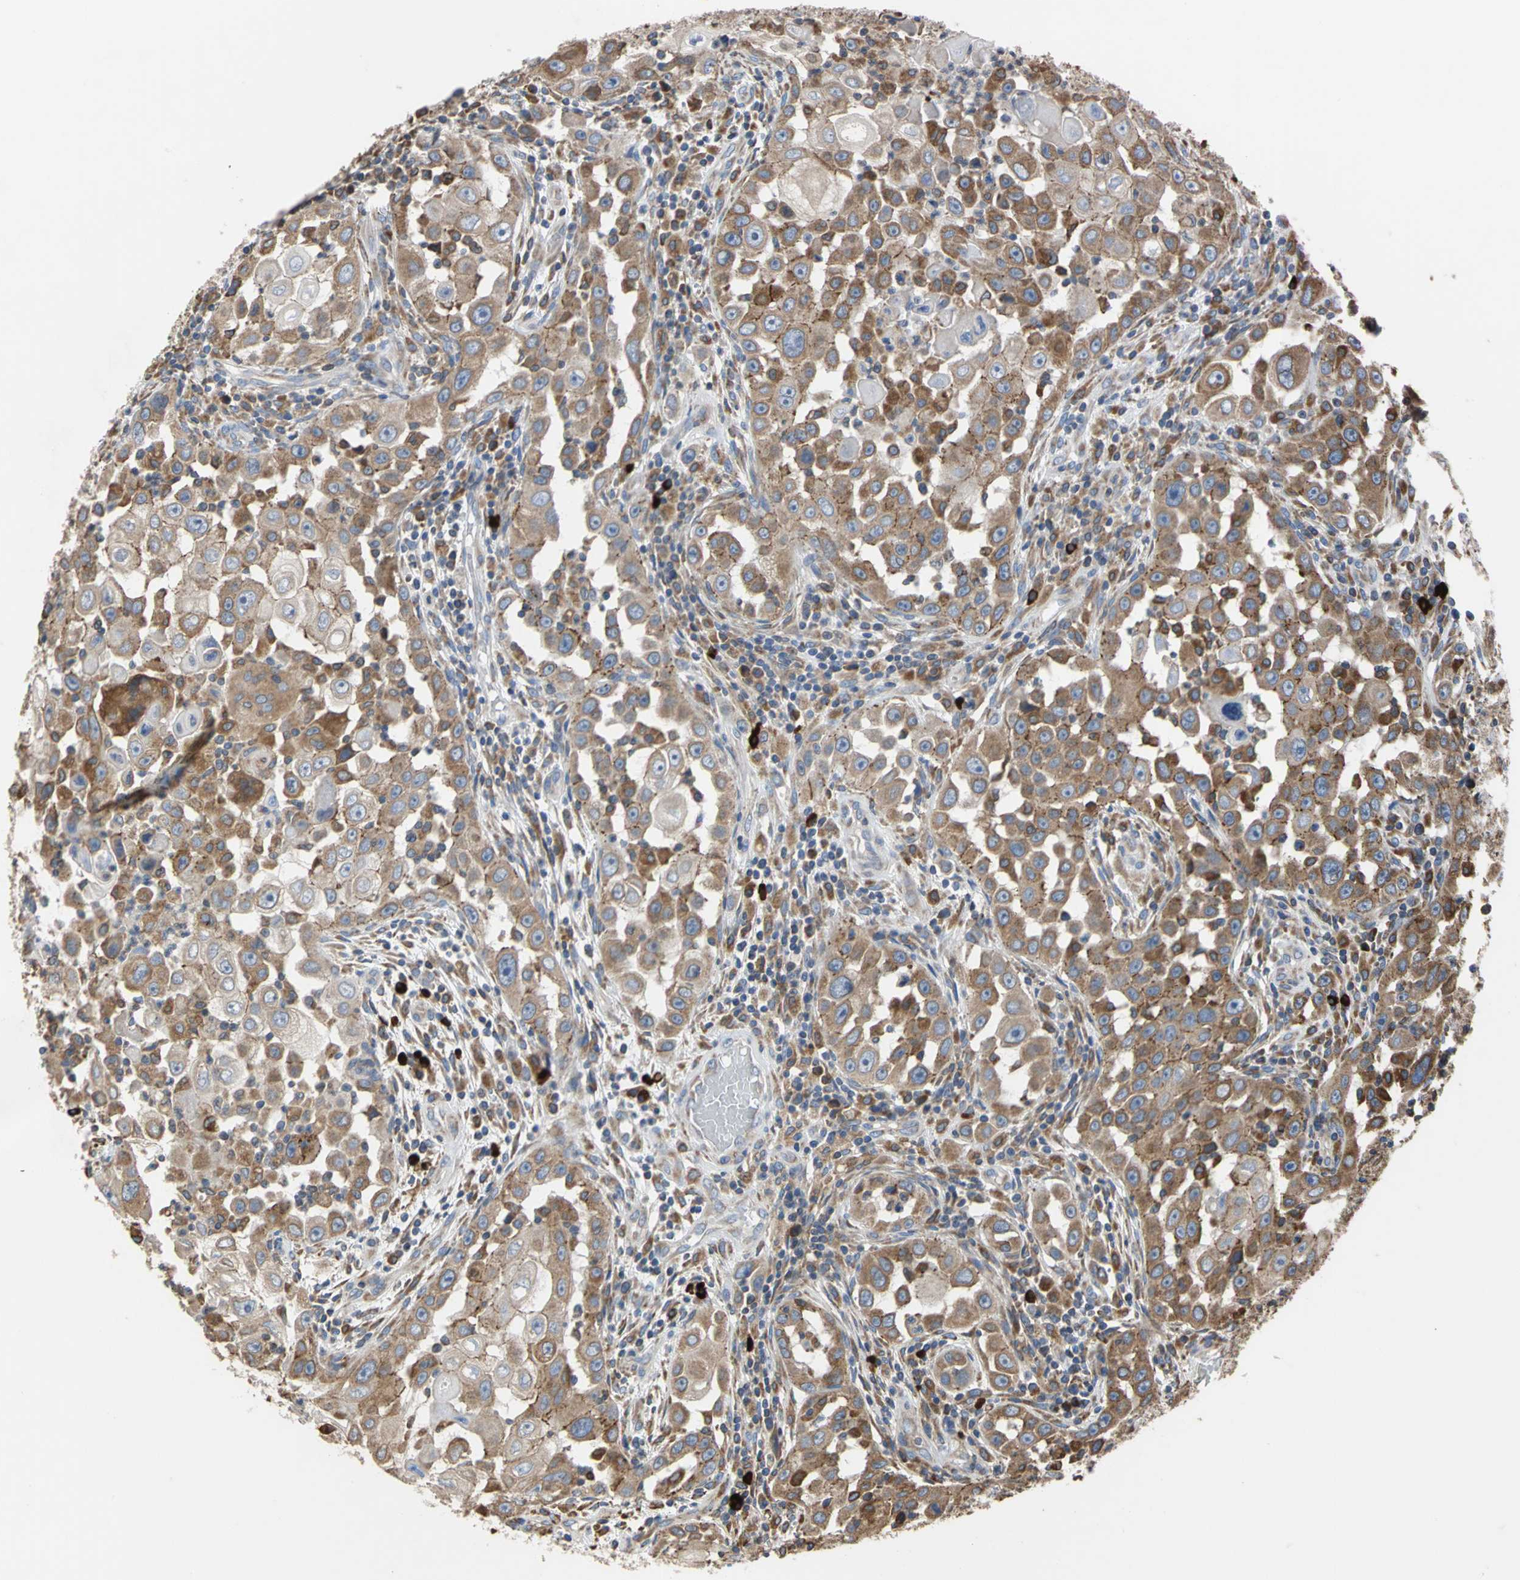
{"staining": {"intensity": "strong", "quantity": ">75%", "location": "cytoplasmic/membranous"}, "tissue": "head and neck cancer", "cell_type": "Tumor cells", "image_type": "cancer", "snomed": [{"axis": "morphology", "description": "Carcinoma, NOS"}, {"axis": "topography", "description": "Head-Neck"}], "caption": "Head and neck cancer stained for a protein shows strong cytoplasmic/membranous positivity in tumor cells.", "gene": "SDF2L1", "patient": {"sex": "male", "age": 87}}